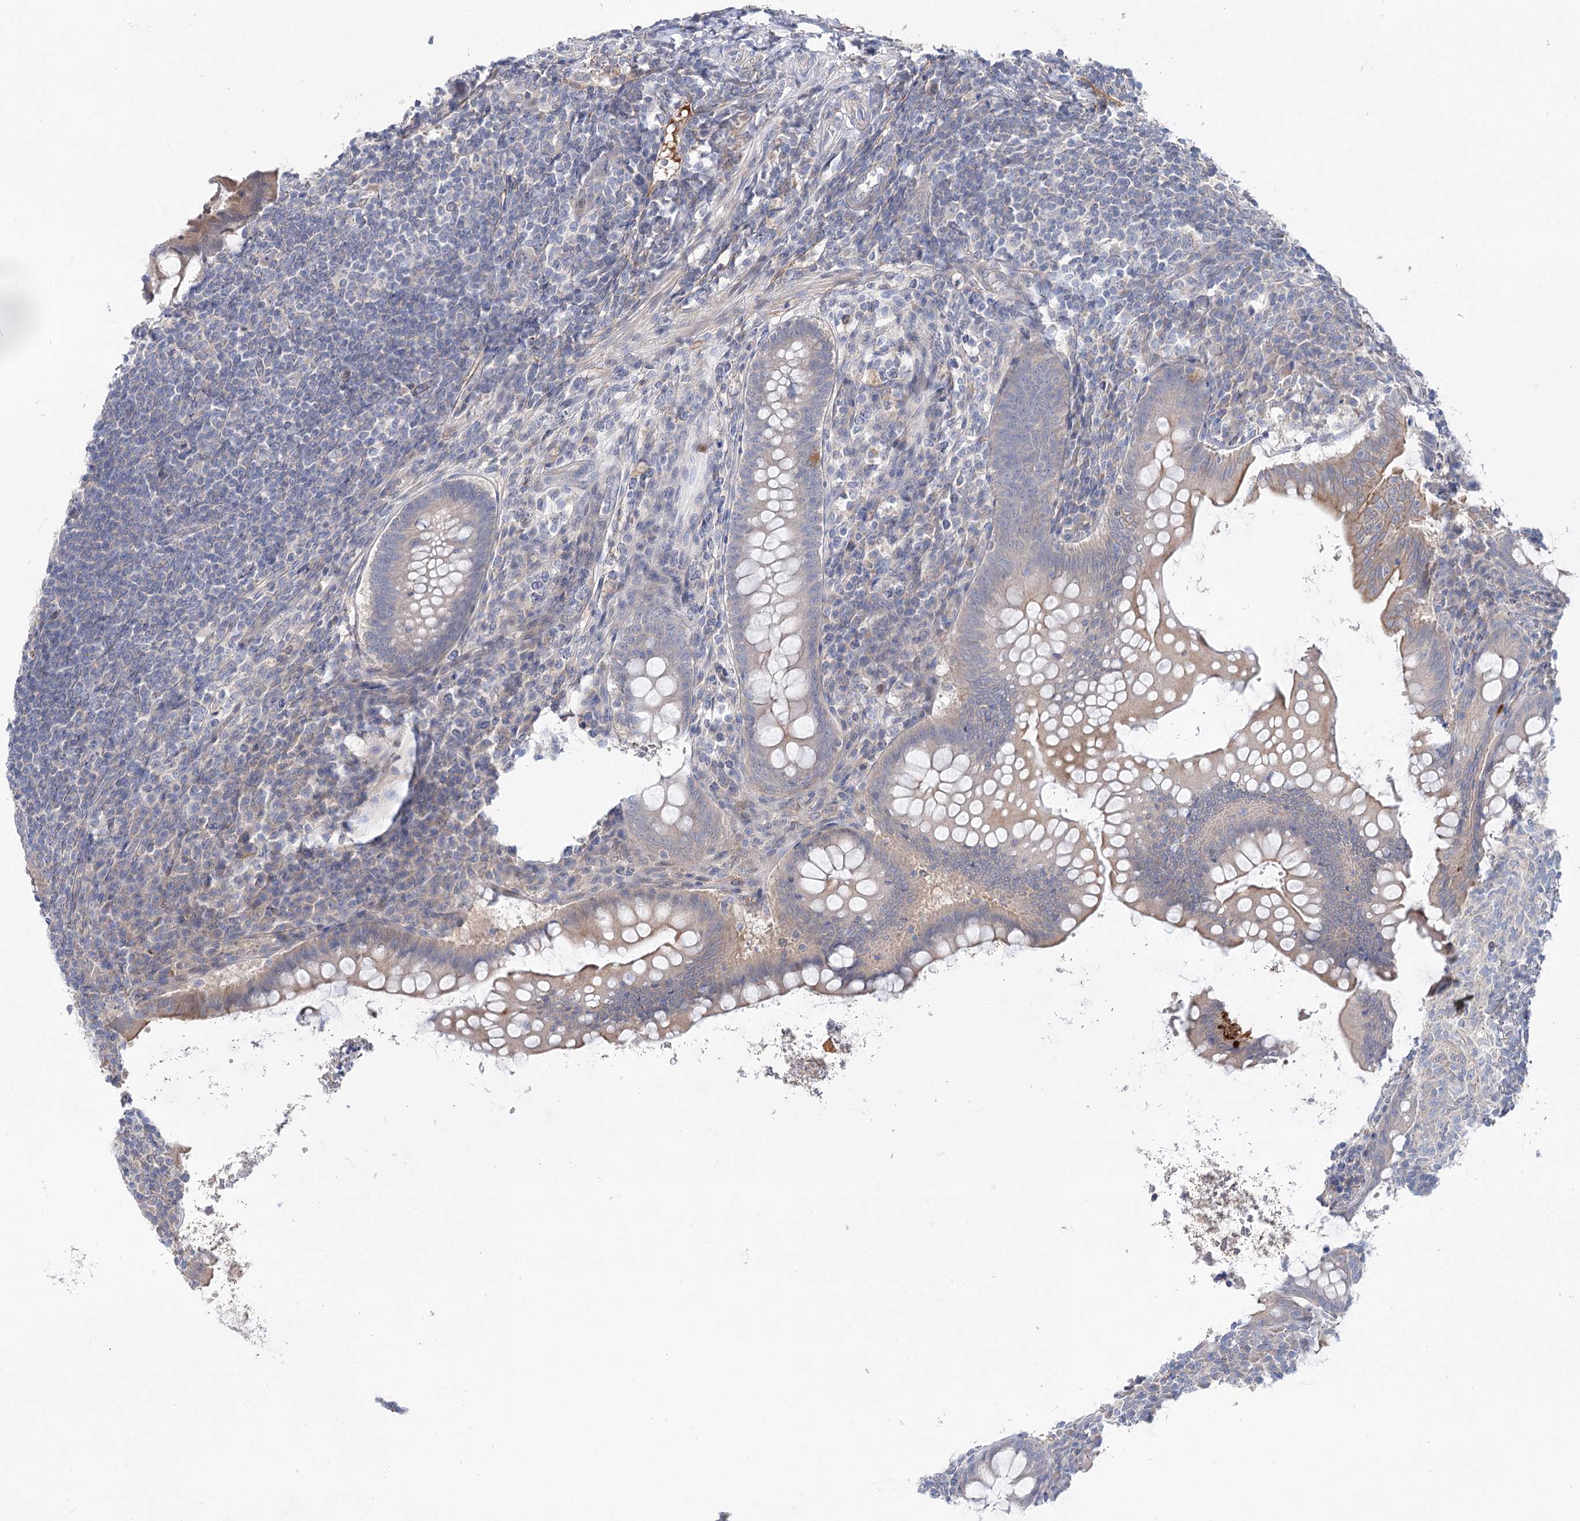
{"staining": {"intensity": "weak", "quantity": "<25%", "location": "cytoplasmic/membranous"}, "tissue": "appendix", "cell_type": "Glandular cells", "image_type": "normal", "snomed": [{"axis": "morphology", "description": "Normal tissue, NOS"}, {"axis": "topography", "description": "Appendix"}], "caption": "Photomicrograph shows no protein staining in glandular cells of unremarkable appendix. (Brightfield microscopy of DAB (3,3'-diaminobenzidine) immunohistochemistry (IHC) at high magnification).", "gene": "LRRC14B", "patient": {"sex": "female", "age": 33}}